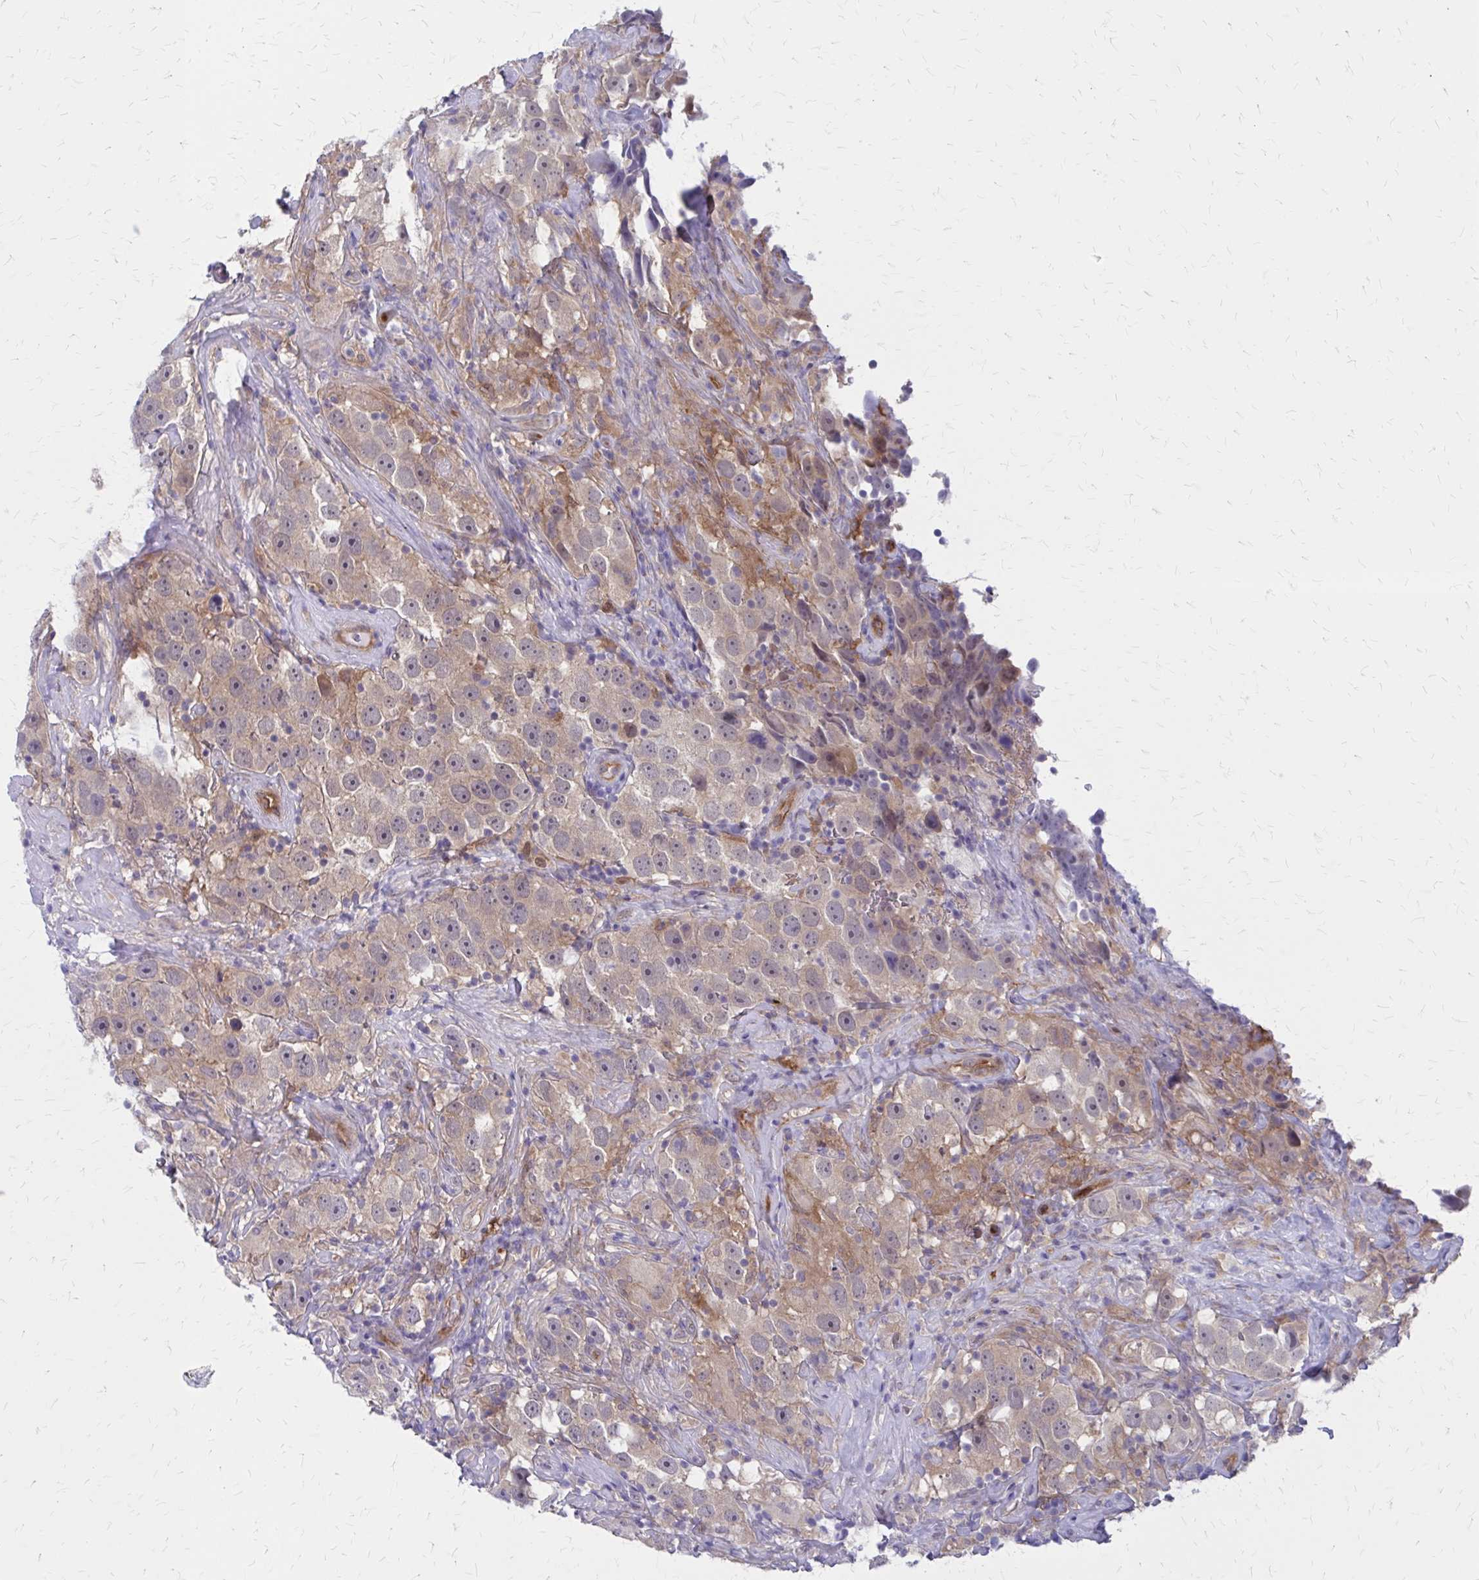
{"staining": {"intensity": "weak", "quantity": "25%-75%", "location": "cytoplasmic/membranous"}, "tissue": "testis cancer", "cell_type": "Tumor cells", "image_type": "cancer", "snomed": [{"axis": "morphology", "description": "Seminoma, NOS"}, {"axis": "topography", "description": "Testis"}], "caption": "Protein analysis of testis seminoma tissue displays weak cytoplasmic/membranous positivity in about 25%-75% of tumor cells.", "gene": "CLIC2", "patient": {"sex": "male", "age": 49}}